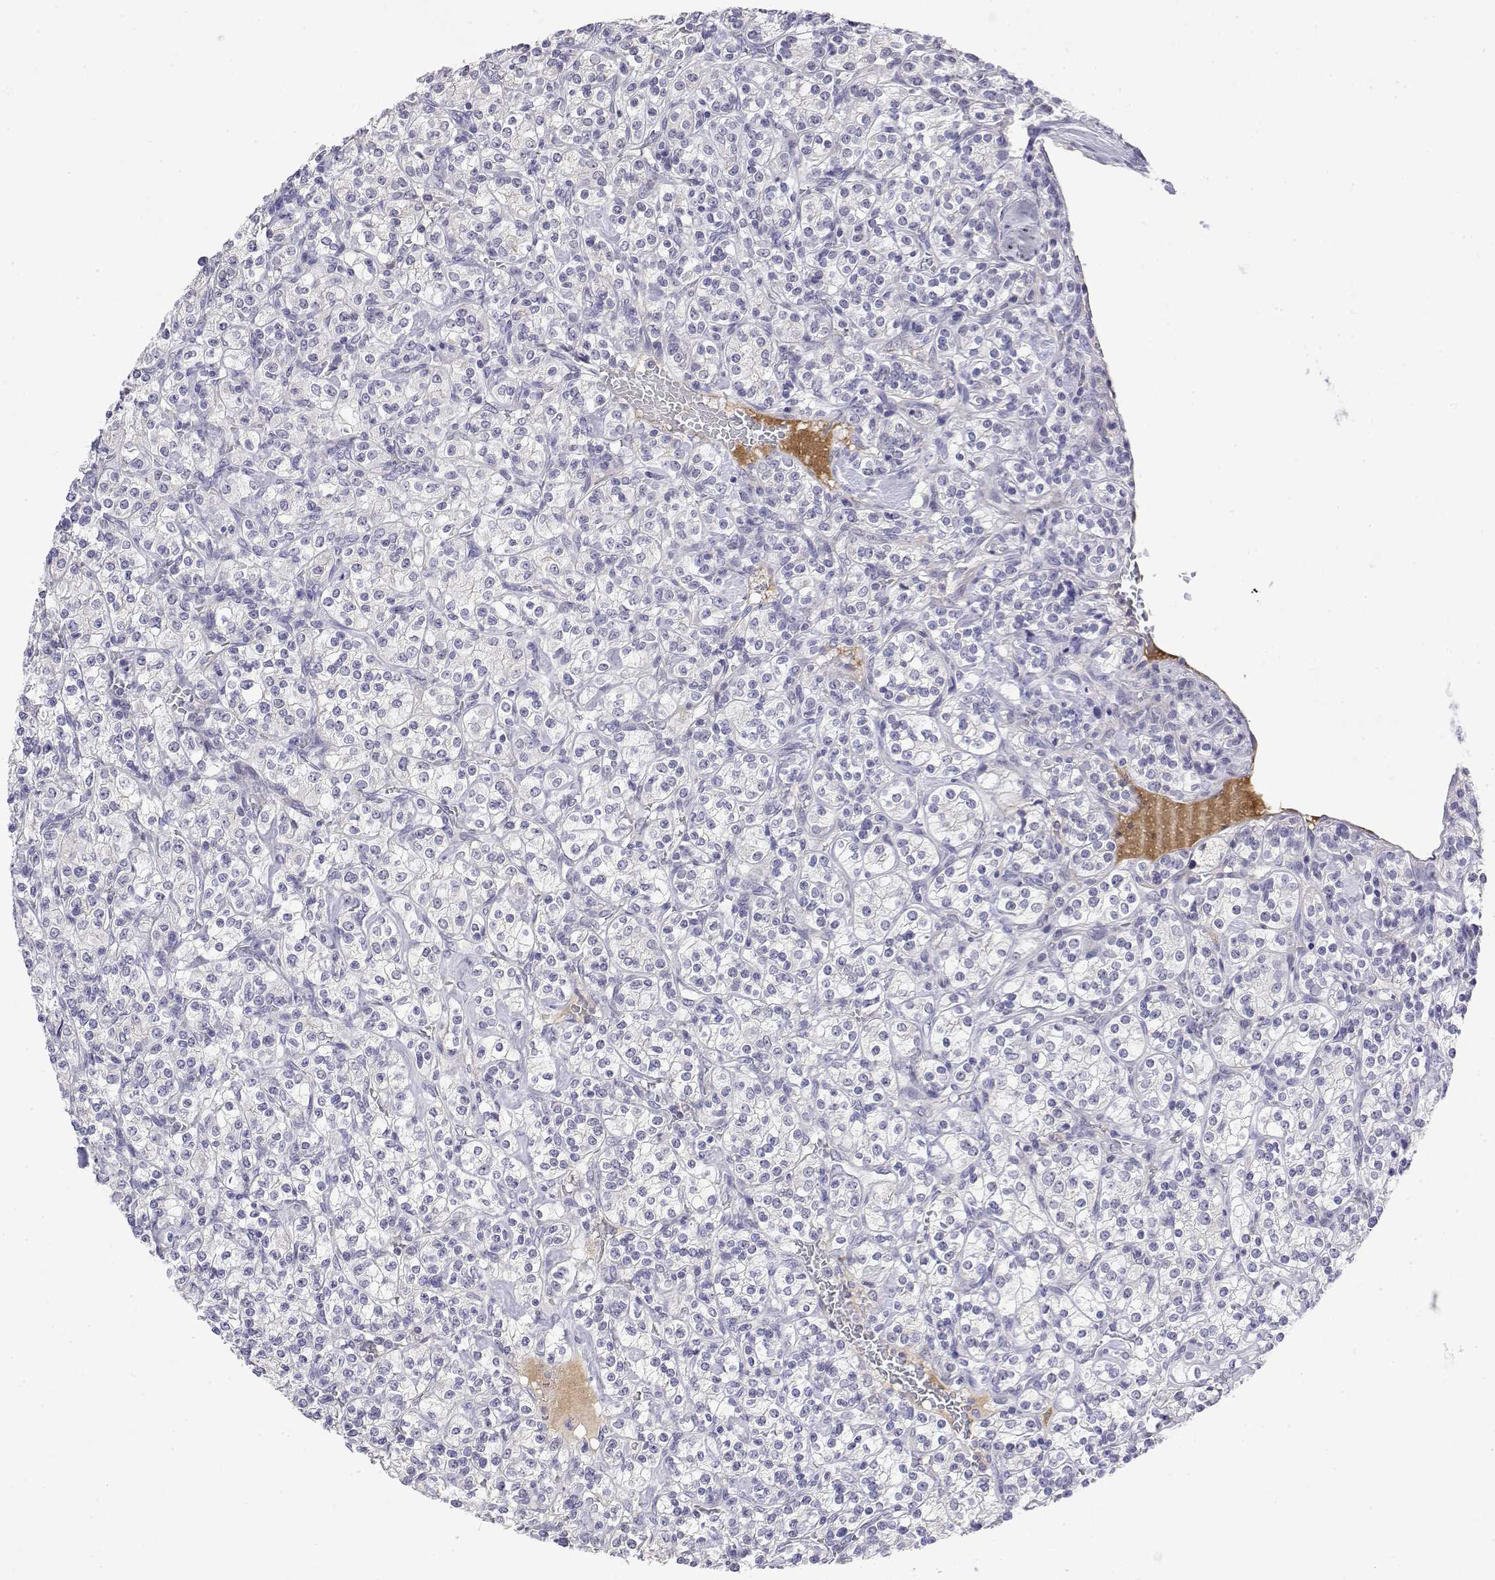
{"staining": {"intensity": "negative", "quantity": "none", "location": "none"}, "tissue": "renal cancer", "cell_type": "Tumor cells", "image_type": "cancer", "snomed": [{"axis": "morphology", "description": "Adenocarcinoma, NOS"}, {"axis": "topography", "description": "Kidney"}], "caption": "Immunohistochemical staining of renal cancer demonstrates no significant expression in tumor cells. (Immunohistochemistry (ihc), brightfield microscopy, high magnification).", "gene": "GGACT", "patient": {"sex": "male", "age": 77}}